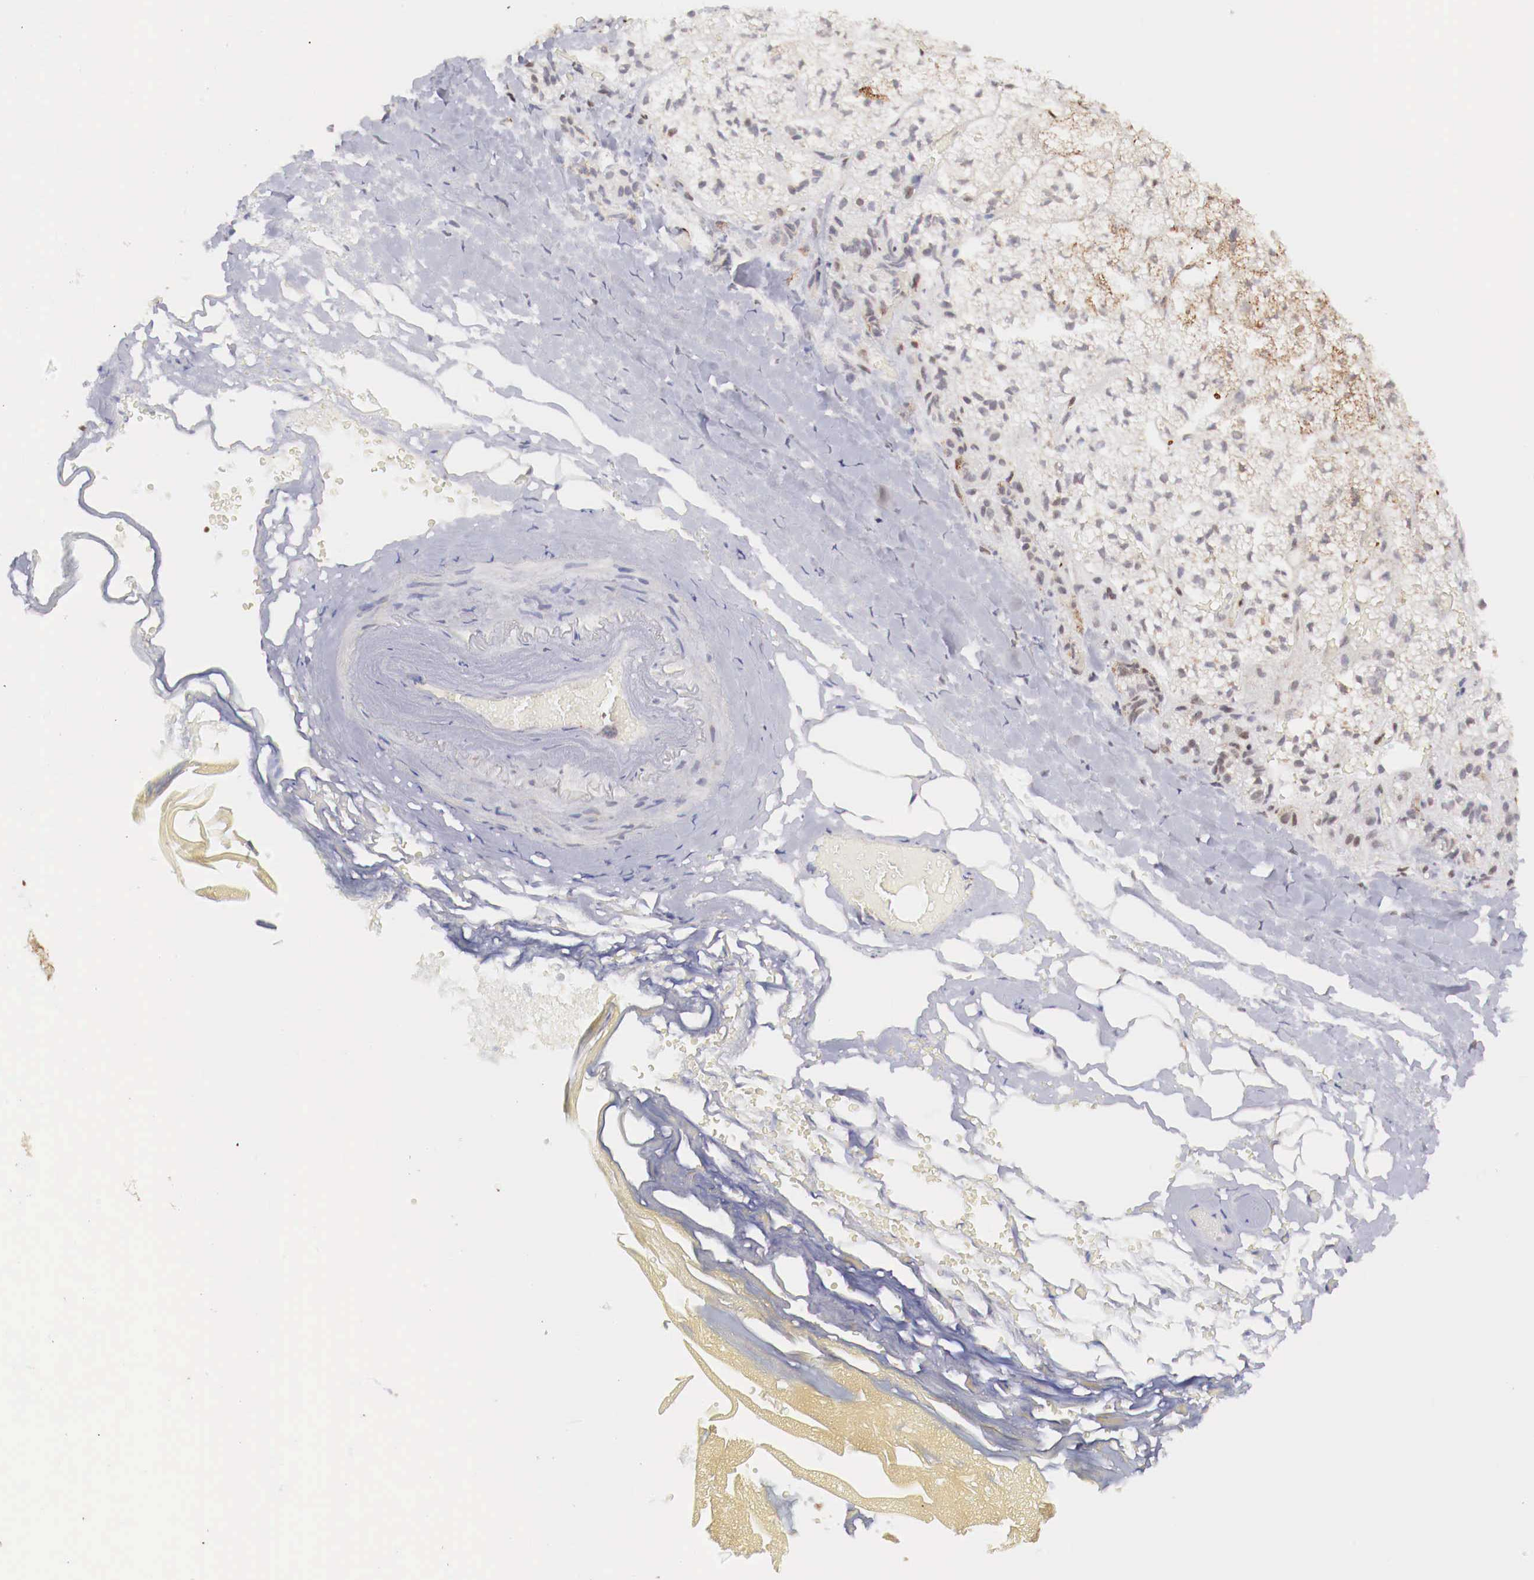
{"staining": {"intensity": "moderate", "quantity": ">75%", "location": "nuclear"}, "tissue": "adrenal gland", "cell_type": "Glandular cells", "image_type": "normal", "snomed": [{"axis": "morphology", "description": "Normal tissue, NOS"}, {"axis": "topography", "description": "Adrenal gland"}], "caption": "IHC micrograph of unremarkable adrenal gland stained for a protein (brown), which displays medium levels of moderate nuclear positivity in about >75% of glandular cells.", "gene": "MAX", "patient": {"sex": "male", "age": 53}}